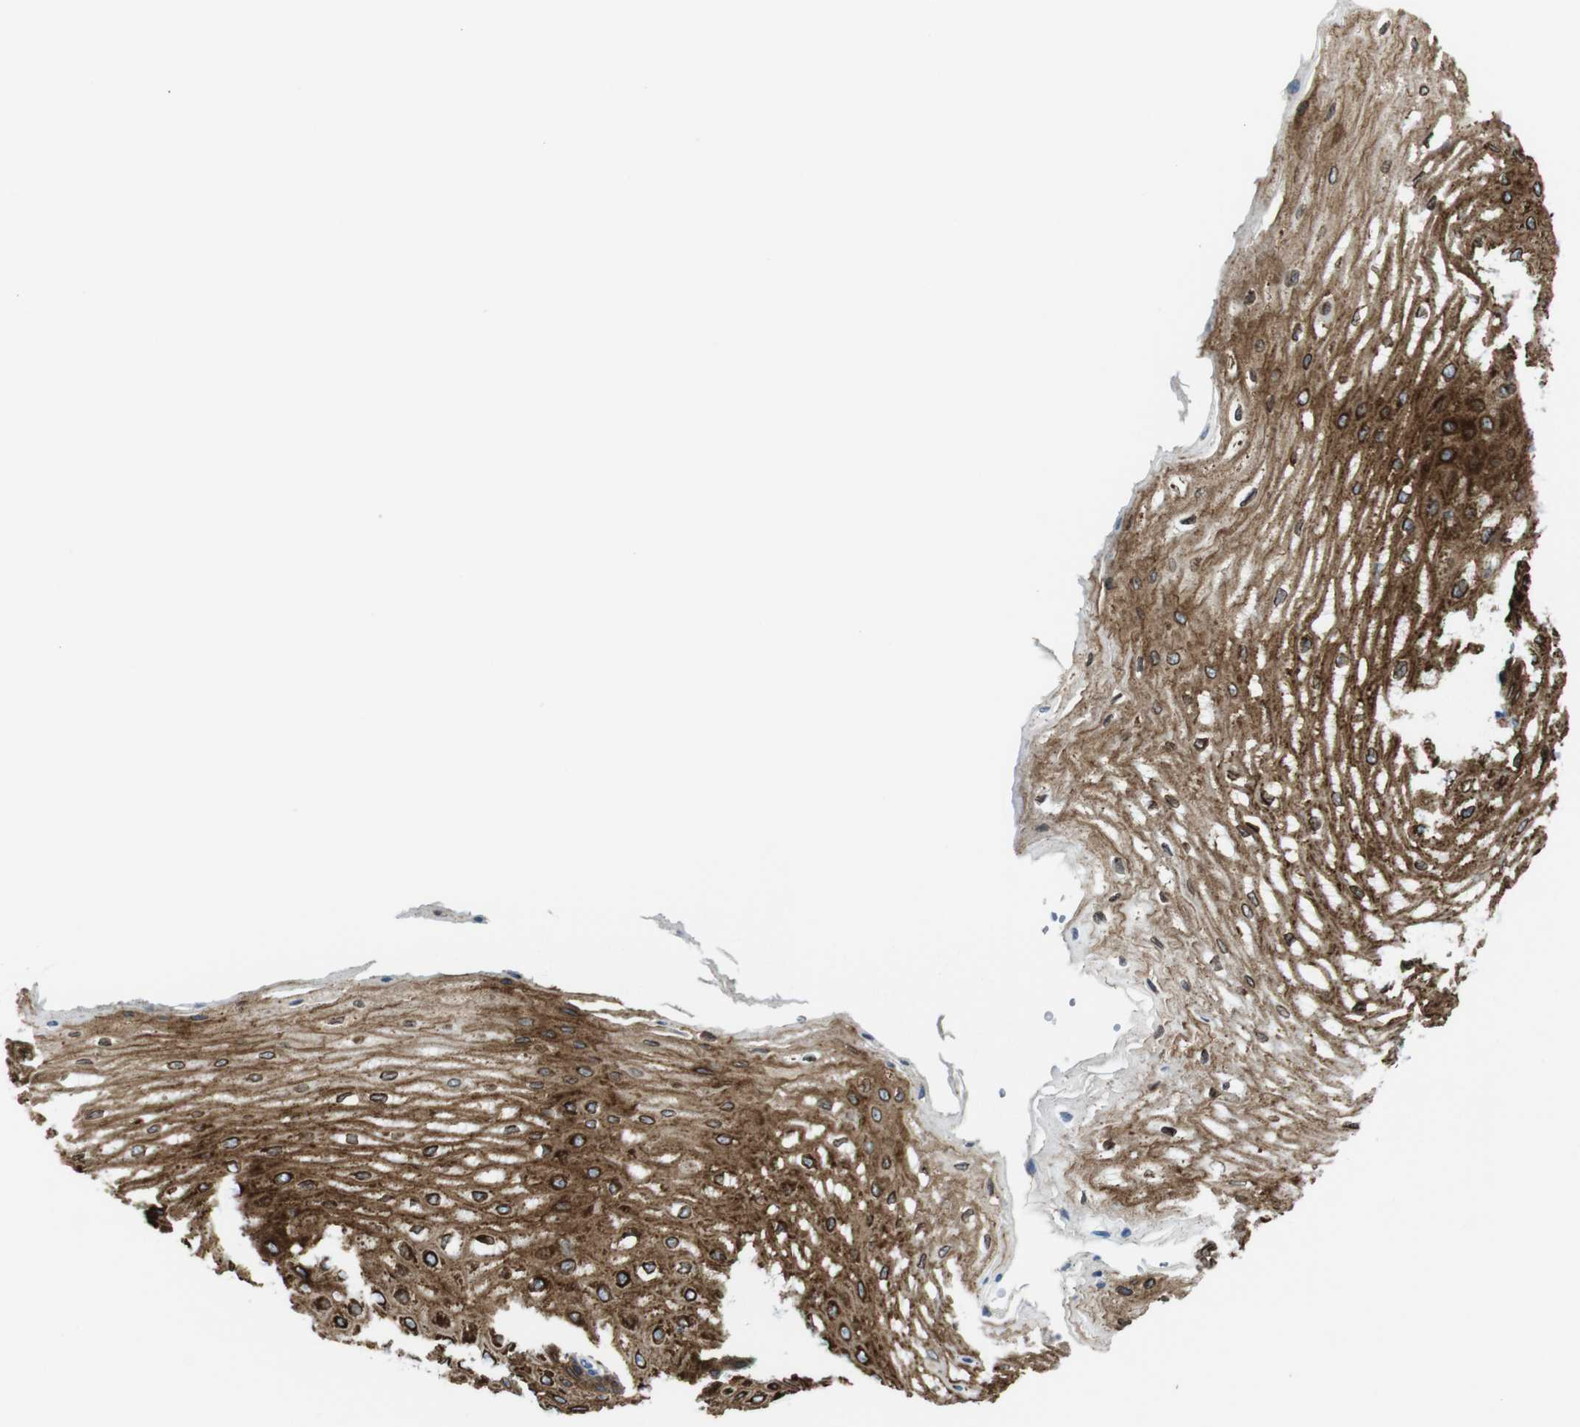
{"staining": {"intensity": "strong", "quantity": "25%-75%", "location": "cytoplasmic/membranous"}, "tissue": "esophagus", "cell_type": "Squamous epithelial cells", "image_type": "normal", "snomed": [{"axis": "morphology", "description": "Normal tissue, NOS"}, {"axis": "topography", "description": "Esophagus"}], "caption": "A brown stain highlights strong cytoplasmic/membranous staining of a protein in squamous epithelial cells of unremarkable human esophagus.", "gene": "EFCAB14", "patient": {"sex": "male", "age": 54}}